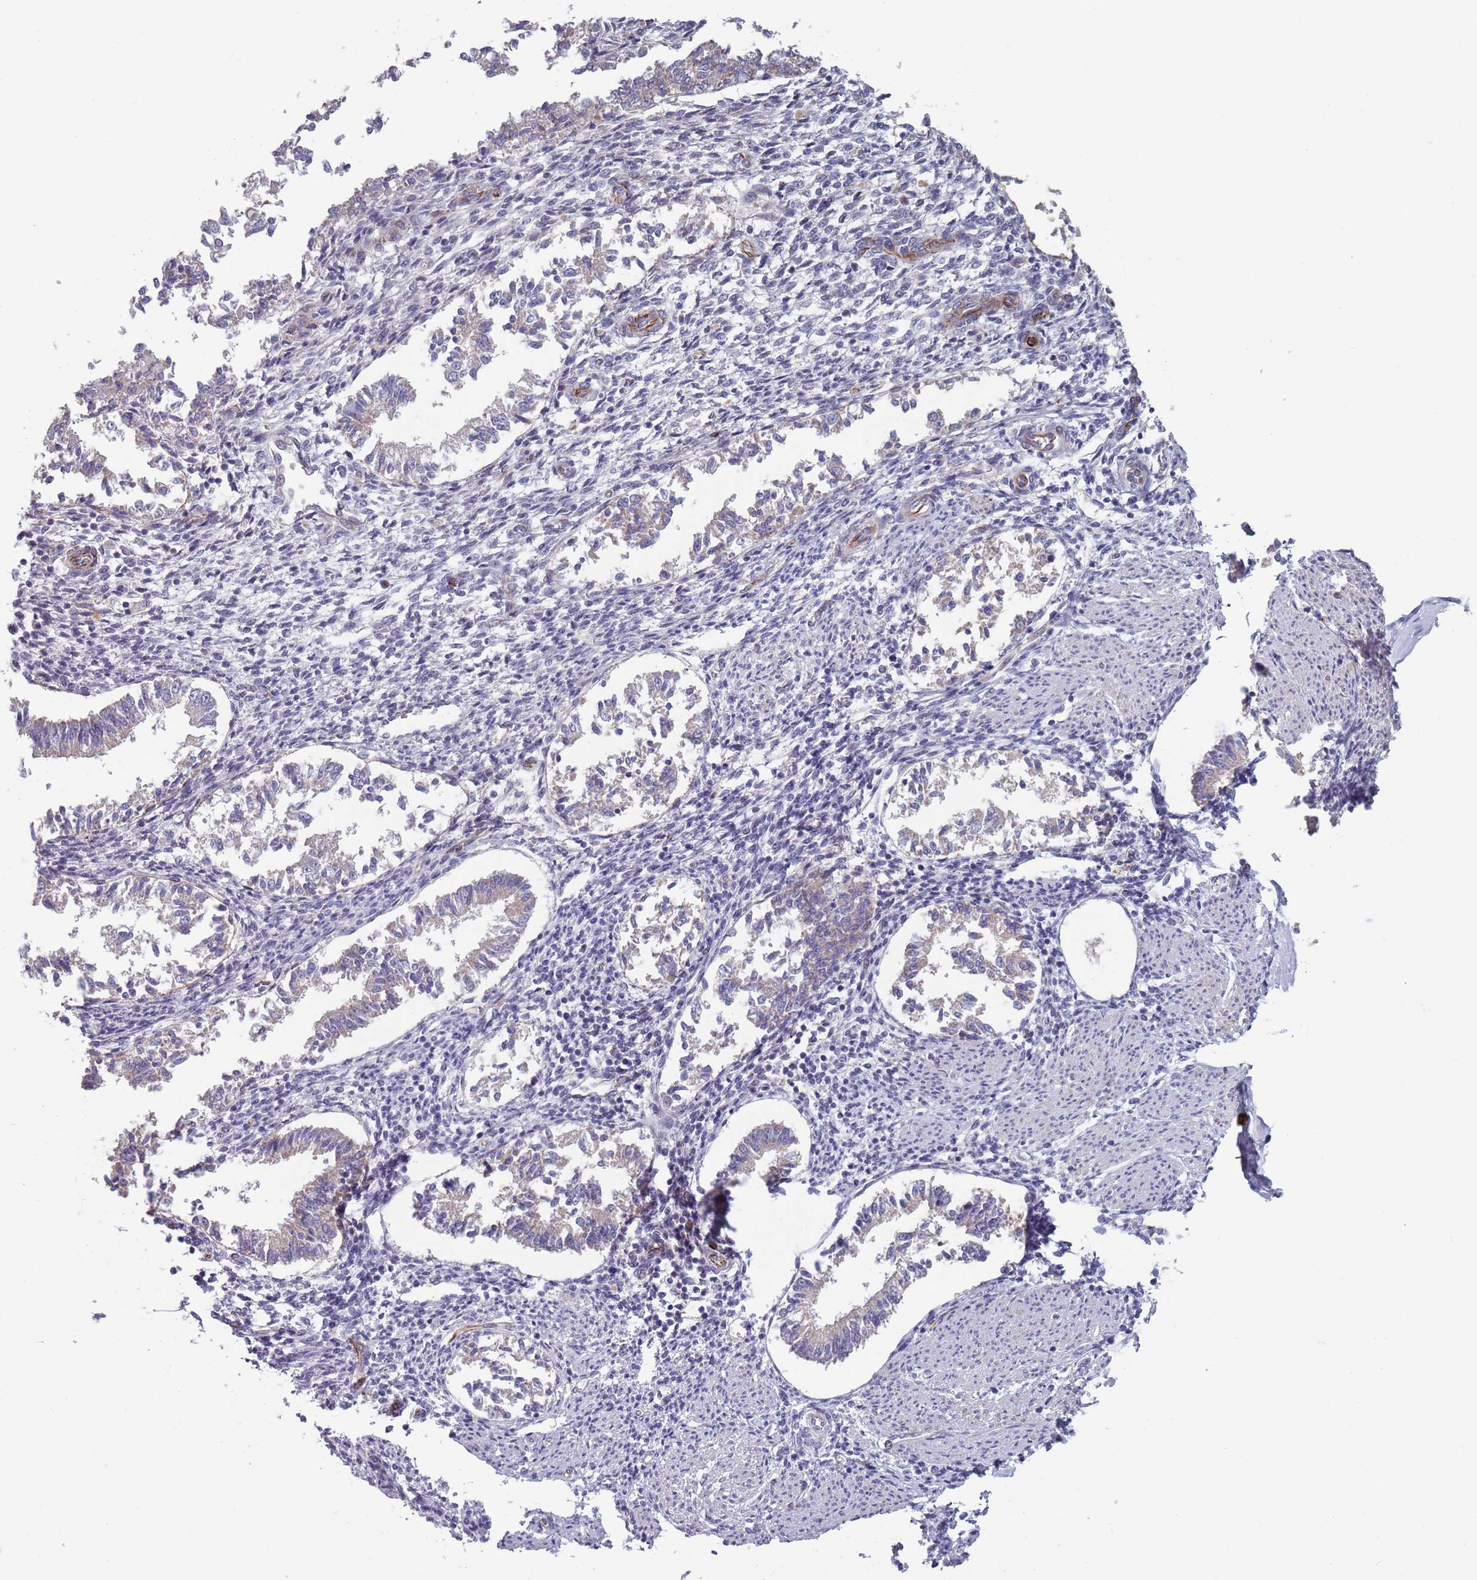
{"staining": {"intensity": "negative", "quantity": "none", "location": "none"}, "tissue": "endometrium", "cell_type": "Cells in endometrial stroma", "image_type": "normal", "snomed": [{"axis": "morphology", "description": "Normal tissue, NOS"}, {"axis": "topography", "description": "Uterus"}, {"axis": "topography", "description": "Endometrium"}], "caption": "A histopathology image of endometrium stained for a protein displays no brown staining in cells in endometrial stroma. The staining is performed using DAB brown chromogen with nuclei counter-stained in using hematoxylin.", "gene": "TYW1B", "patient": {"sex": "female", "age": 48}}